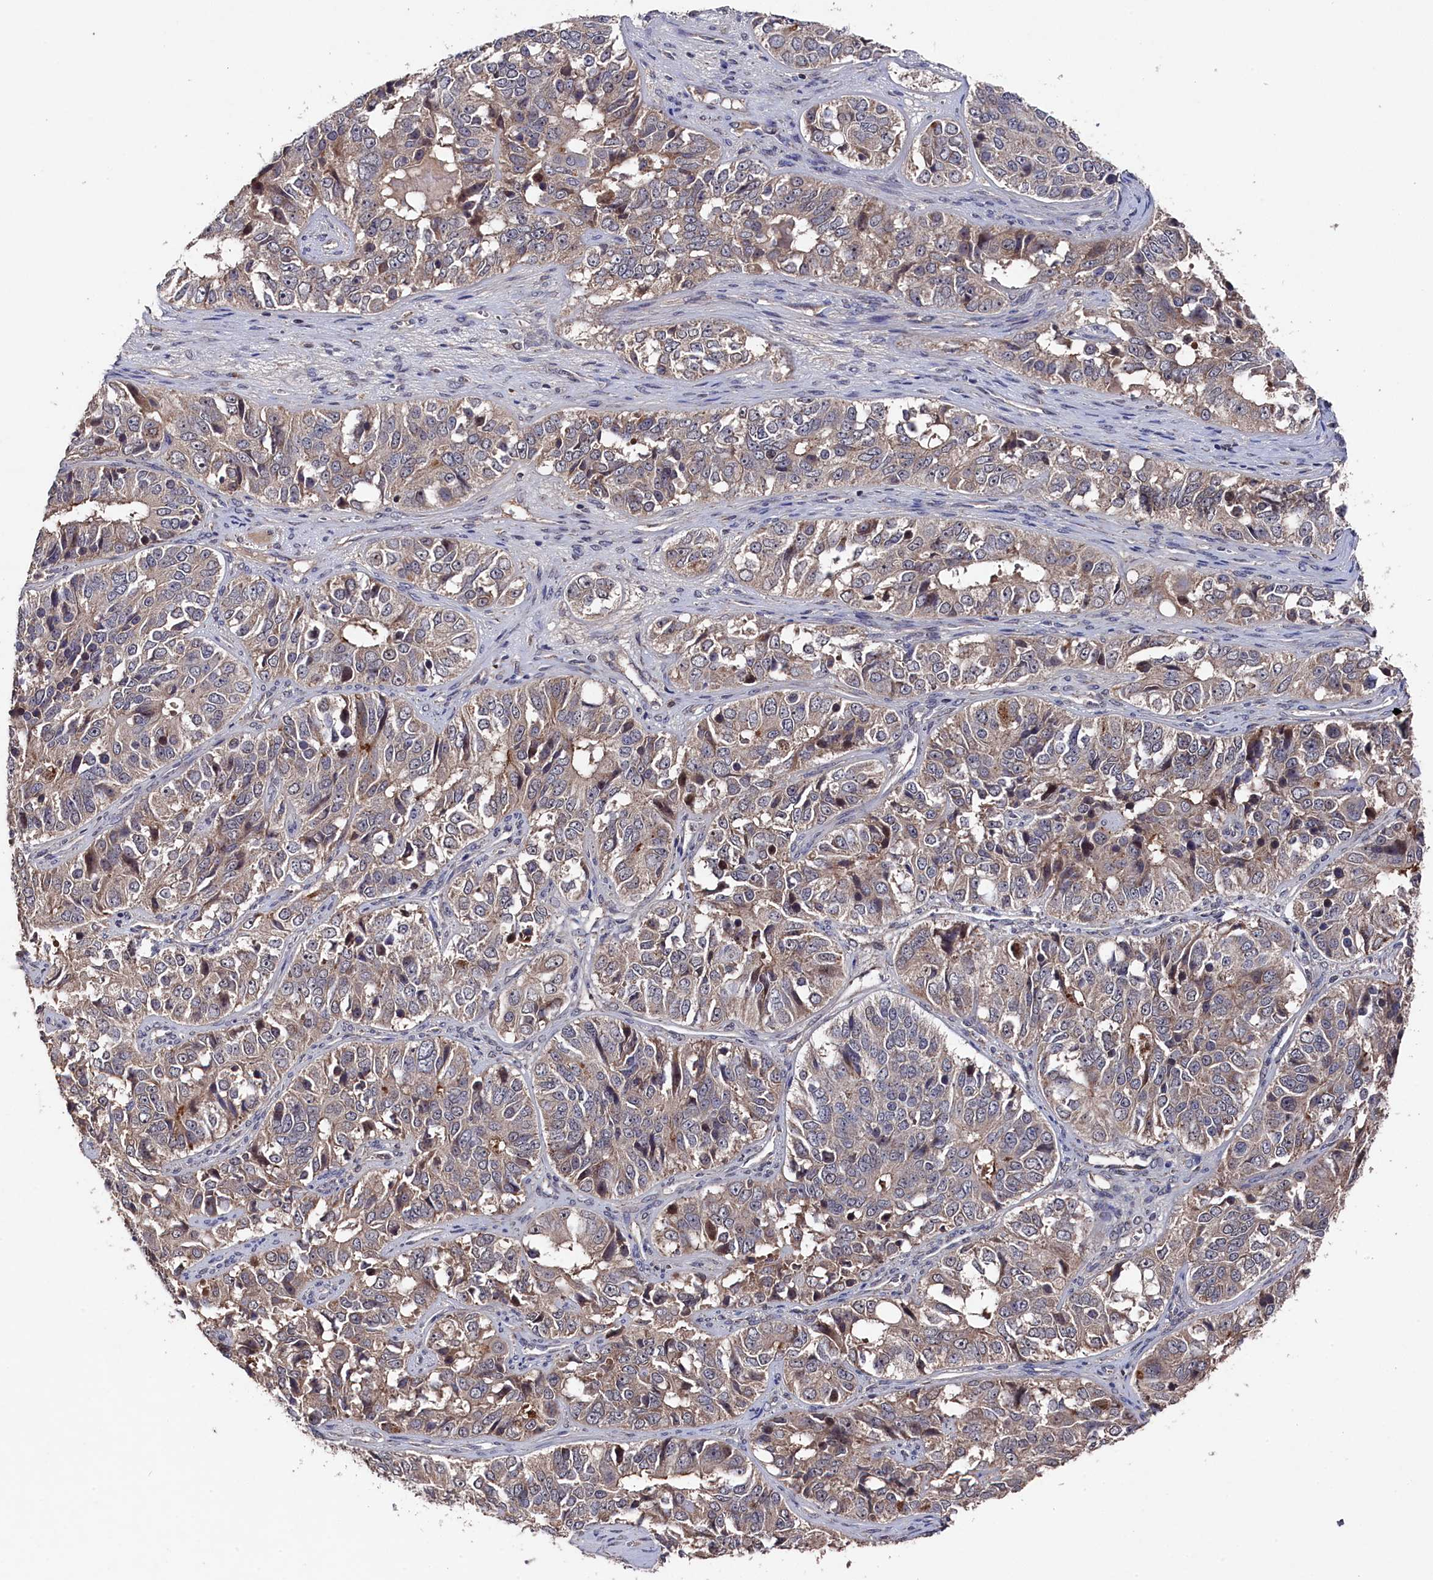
{"staining": {"intensity": "weak", "quantity": ">75%", "location": "cytoplasmic/membranous"}, "tissue": "ovarian cancer", "cell_type": "Tumor cells", "image_type": "cancer", "snomed": [{"axis": "morphology", "description": "Carcinoma, endometroid"}, {"axis": "topography", "description": "Ovary"}], "caption": "An image of ovarian endometroid carcinoma stained for a protein exhibits weak cytoplasmic/membranous brown staining in tumor cells.", "gene": "TMC5", "patient": {"sex": "female", "age": 51}}